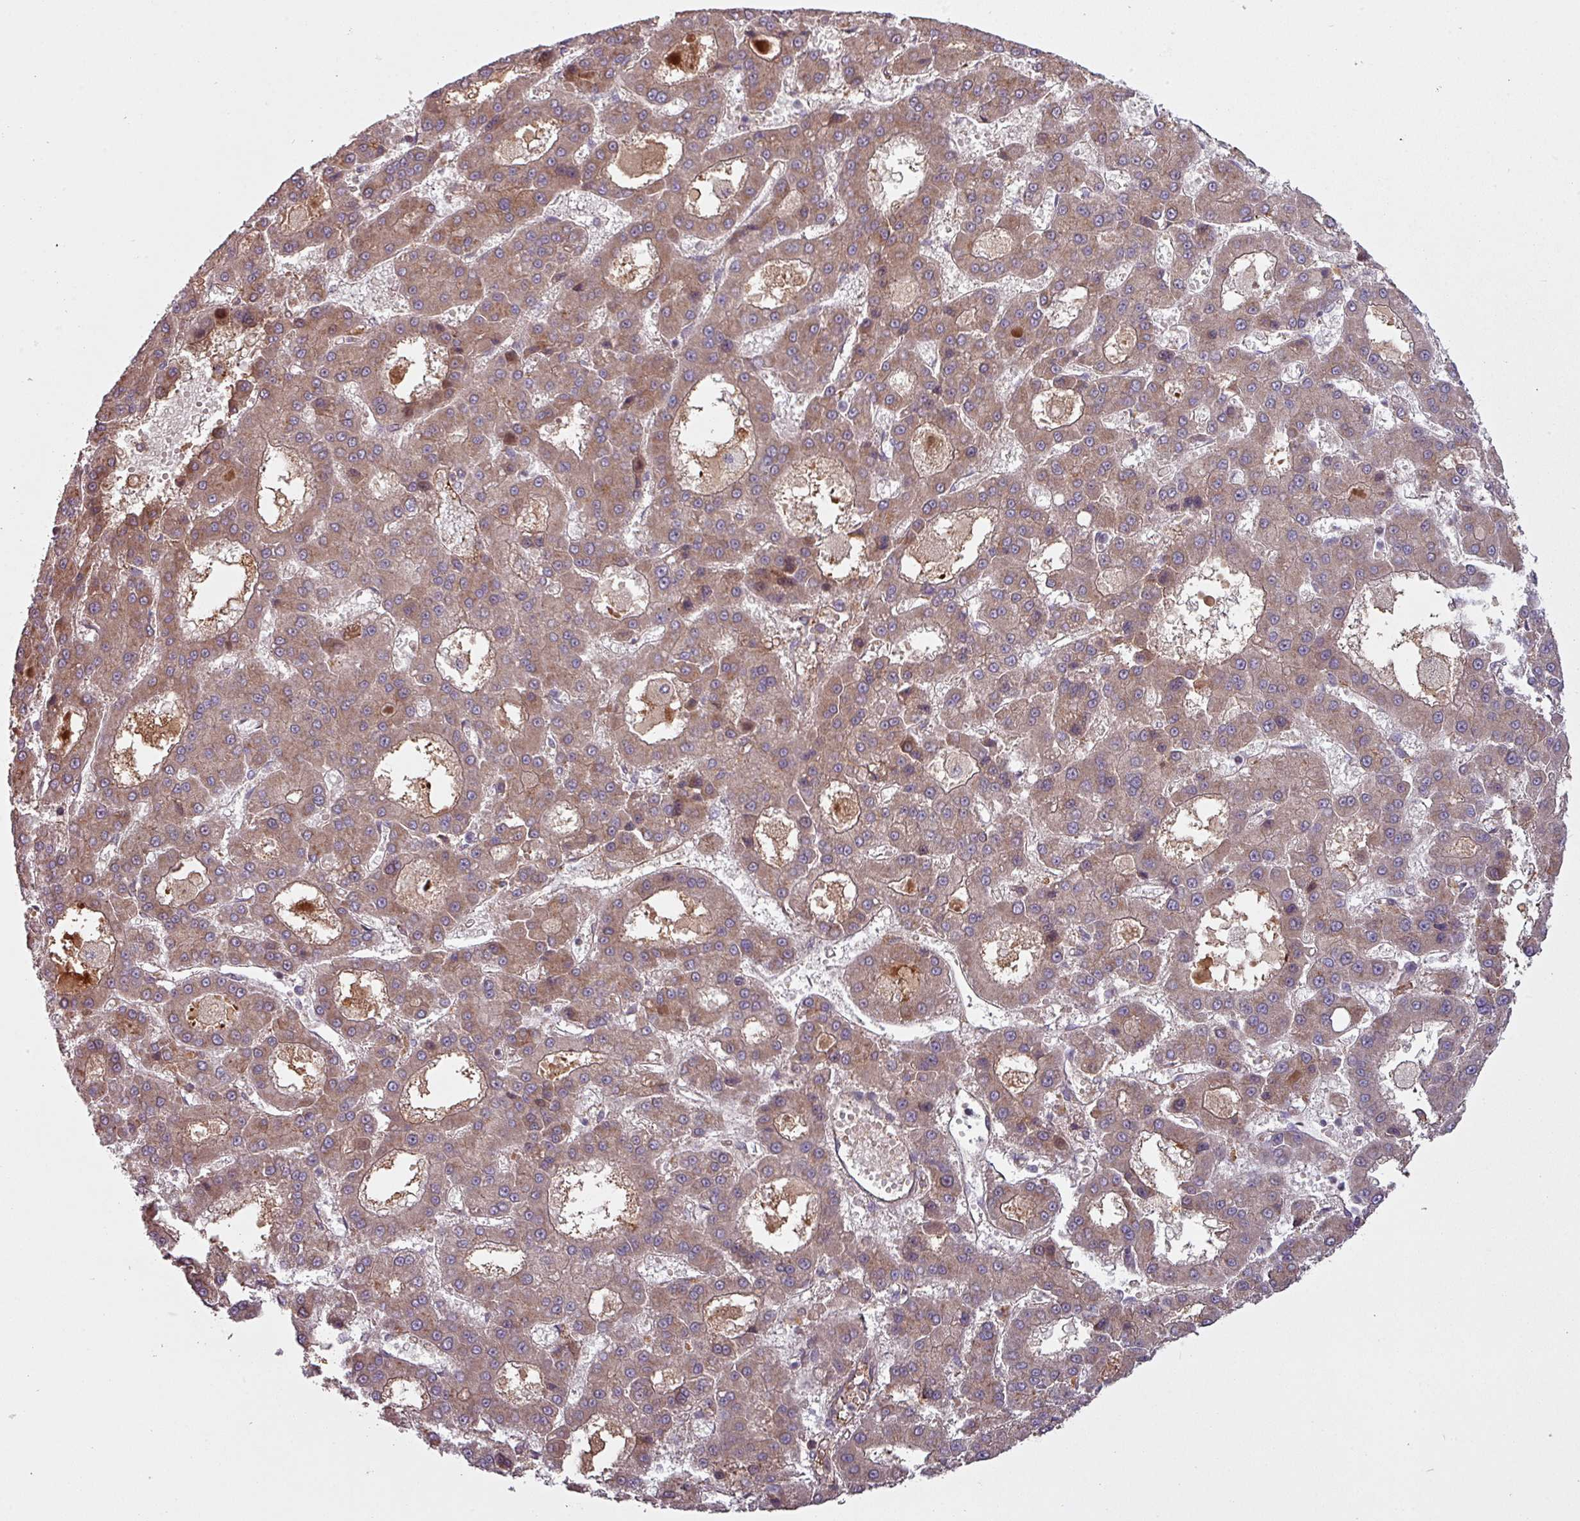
{"staining": {"intensity": "moderate", "quantity": ">75%", "location": "cytoplasmic/membranous"}, "tissue": "liver cancer", "cell_type": "Tumor cells", "image_type": "cancer", "snomed": [{"axis": "morphology", "description": "Carcinoma, Hepatocellular, NOS"}, {"axis": "topography", "description": "Liver"}], "caption": "Tumor cells show medium levels of moderate cytoplasmic/membranous positivity in about >75% of cells in human liver cancer (hepatocellular carcinoma).", "gene": "SNRNP25", "patient": {"sex": "male", "age": 70}}